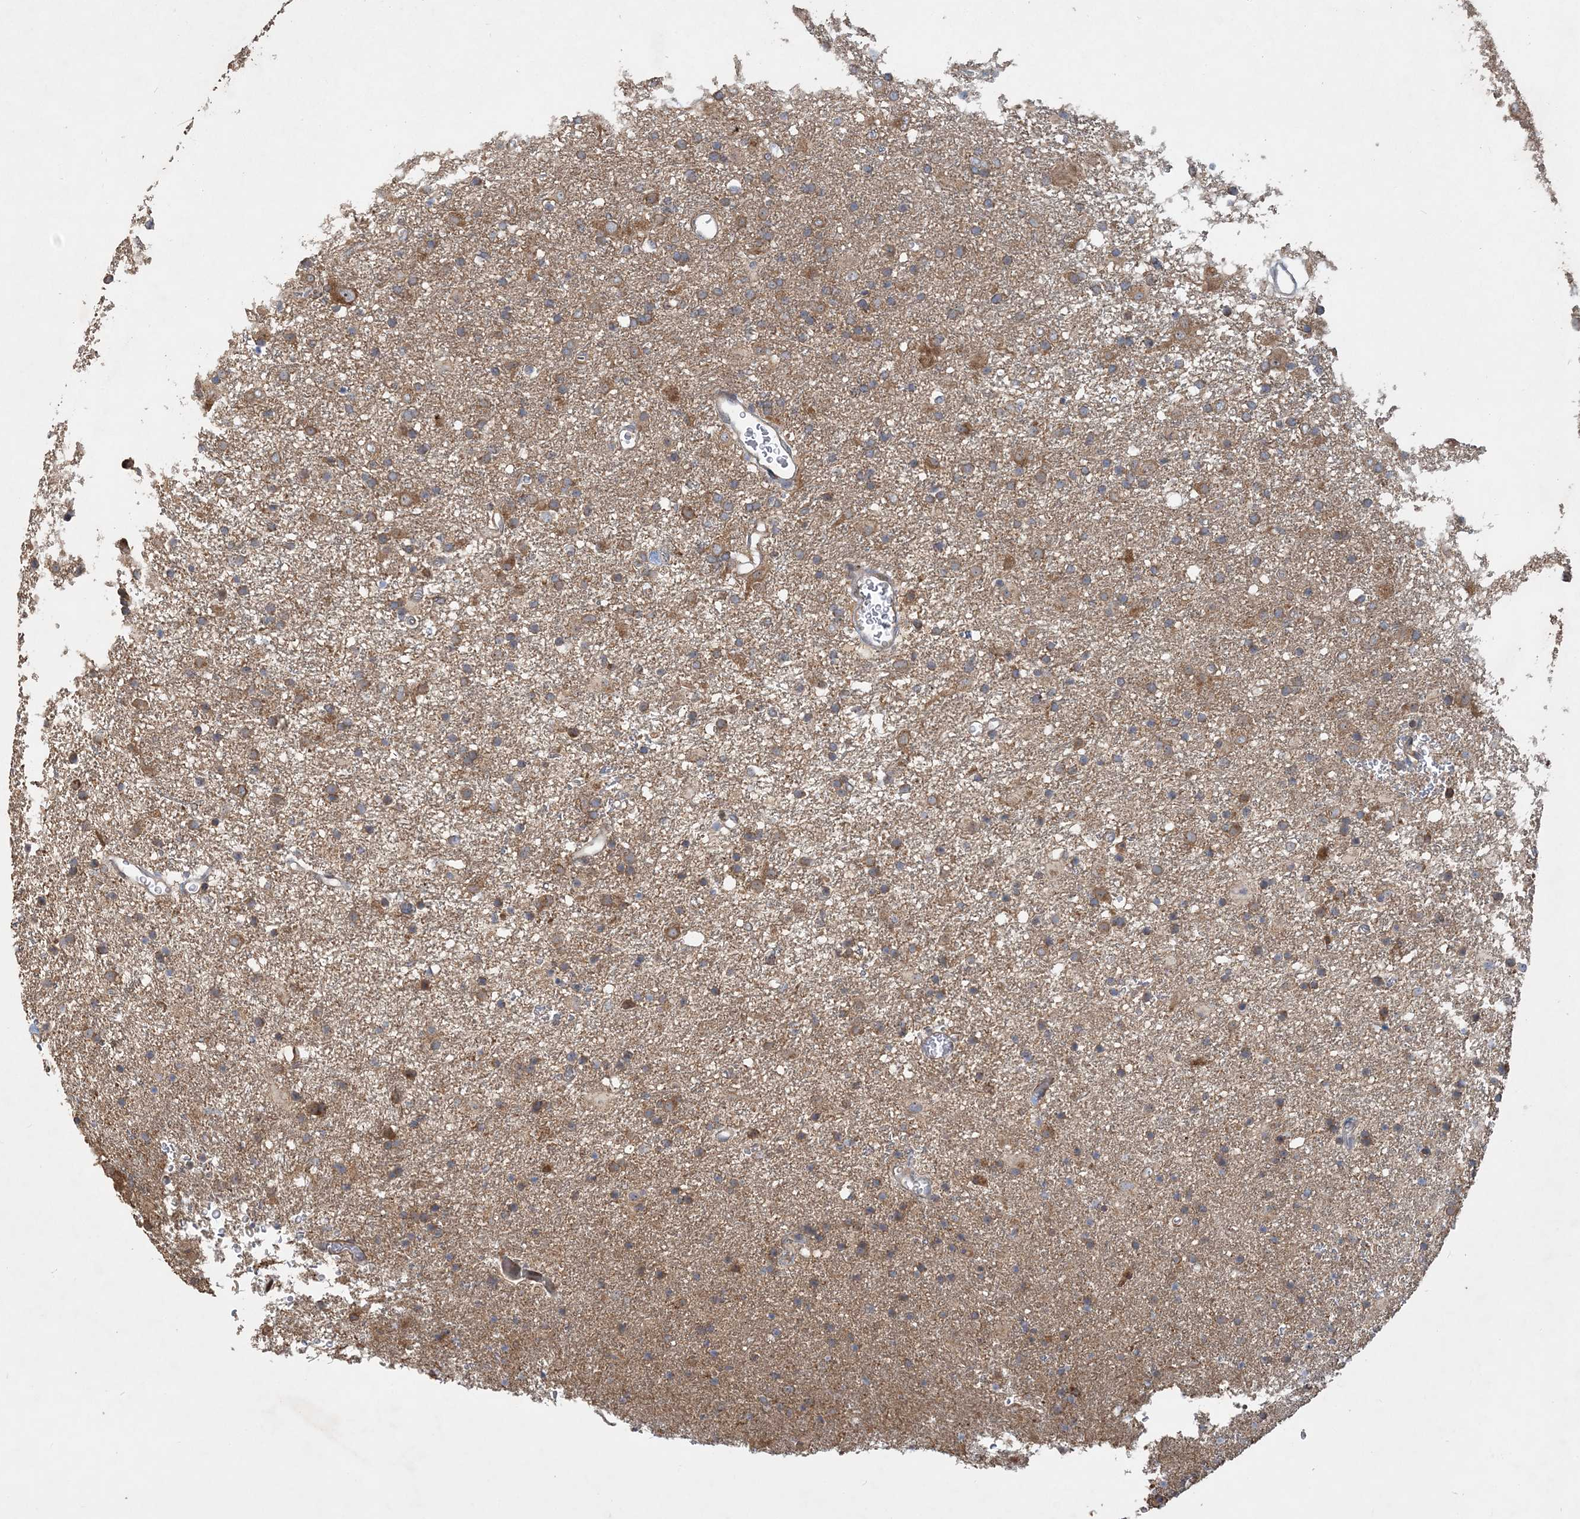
{"staining": {"intensity": "moderate", "quantity": "25%-75%", "location": "cytoplasmic/membranous"}, "tissue": "glioma", "cell_type": "Tumor cells", "image_type": "cancer", "snomed": [{"axis": "morphology", "description": "Glioma, malignant, Low grade"}, {"axis": "topography", "description": "Brain"}], "caption": "Glioma stained with DAB (3,3'-diaminobenzidine) immunohistochemistry (IHC) displays medium levels of moderate cytoplasmic/membranous positivity in about 25%-75% of tumor cells.", "gene": "TRAIP", "patient": {"sex": "male", "age": 65}}